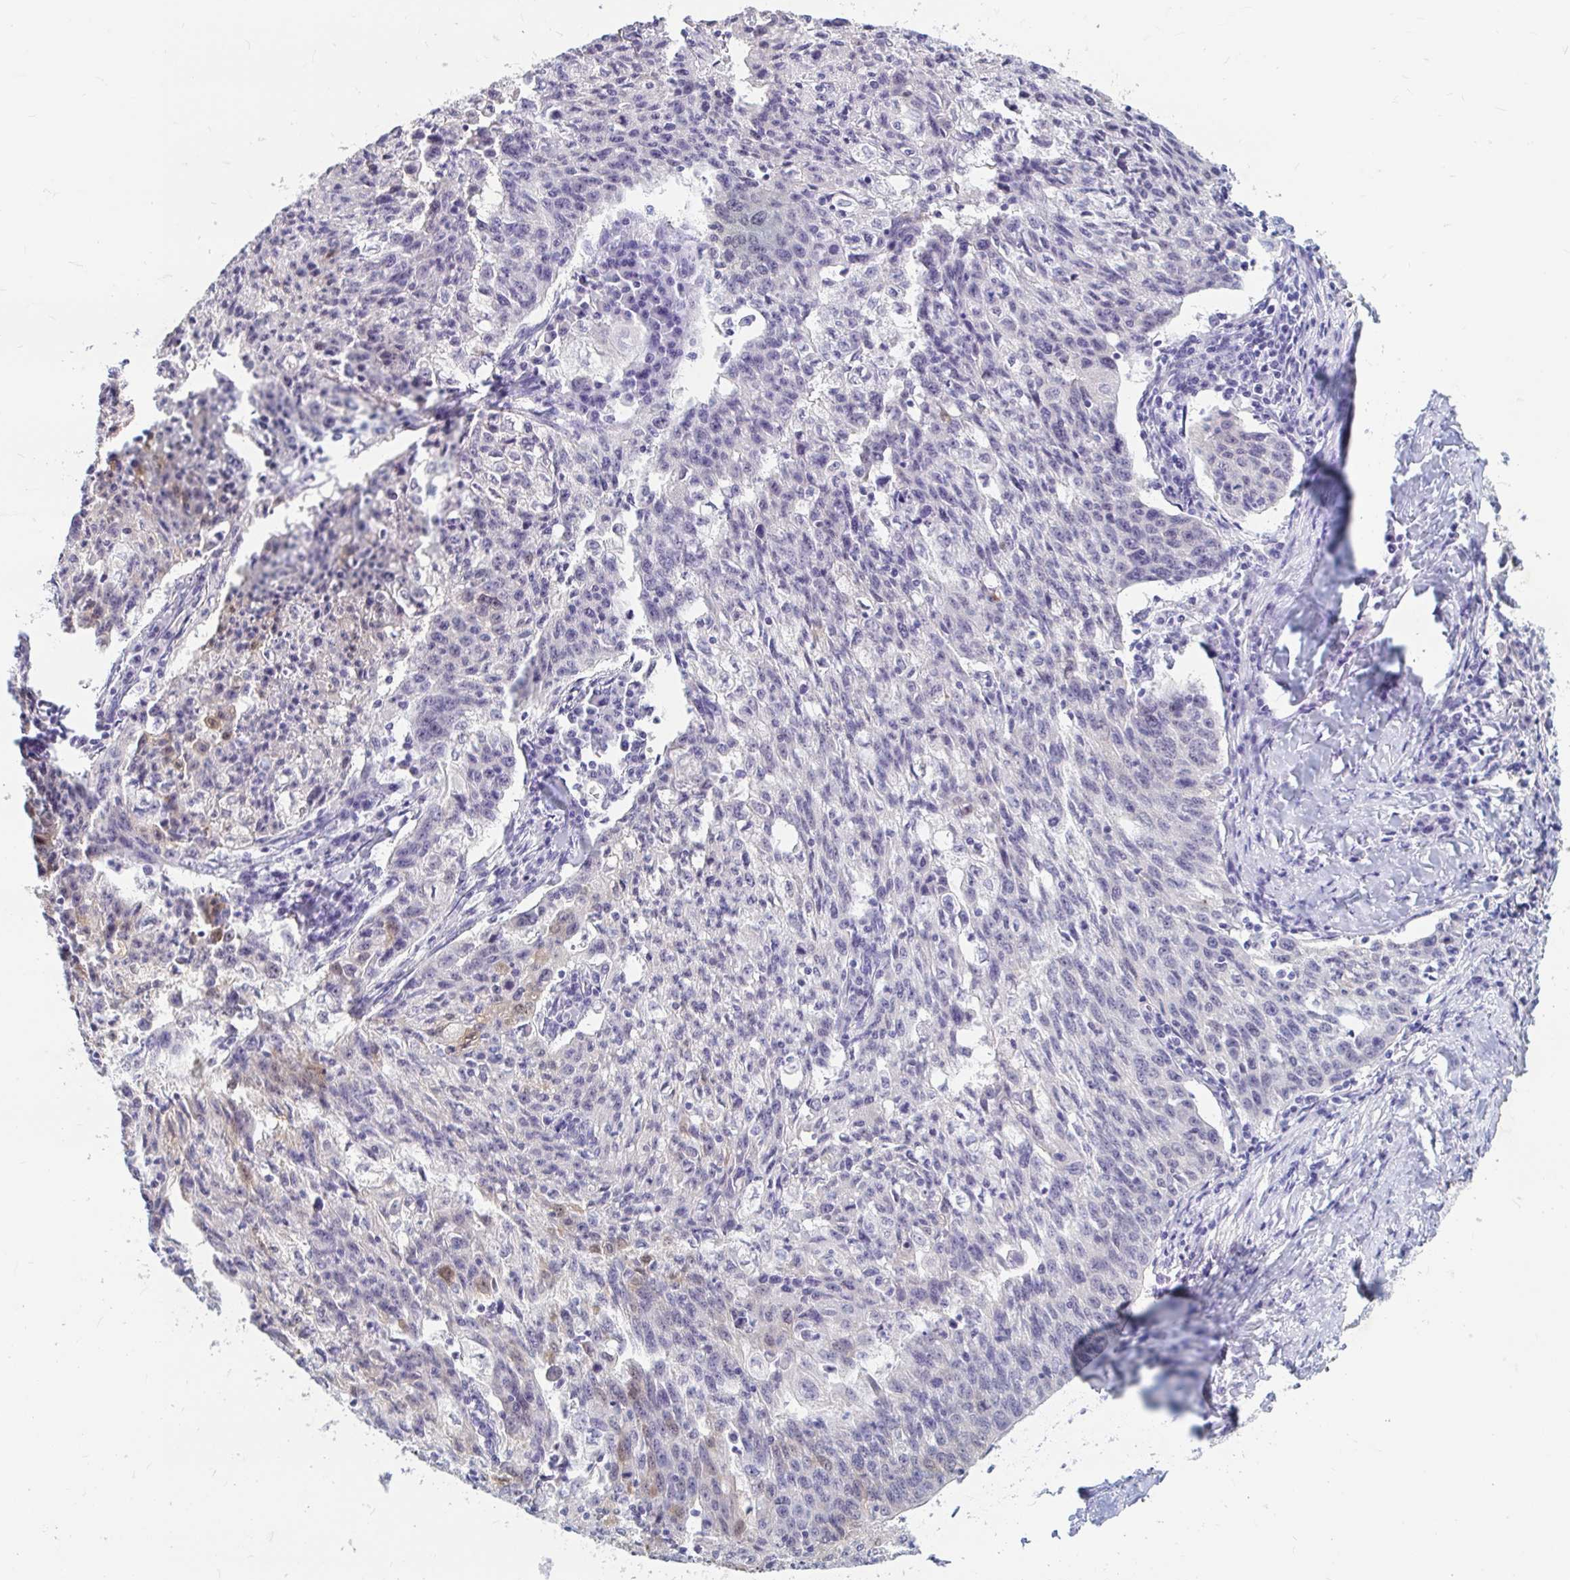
{"staining": {"intensity": "moderate", "quantity": "<25%", "location": "cytoplasmic/membranous"}, "tissue": "lung cancer", "cell_type": "Tumor cells", "image_type": "cancer", "snomed": [{"axis": "morphology", "description": "Squamous cell carcinoma, NOS"}, {"axis": "morphology", "description": "Squamous cell carcinoma, metastatic, NOS"}, {"axis": "topography", "description": "Bronchus"}, {"axis": "topography", "description": "Lung"}], "caption": "A brown stain shows moderate cytoplasmic/membranous positivity of a protein in human lung cancer tumor cells. (Brightfield microscopy of DAB IHC at high magnification).", "gene": "ADH1A", "patient": {"sex": "male", "age": 62}}